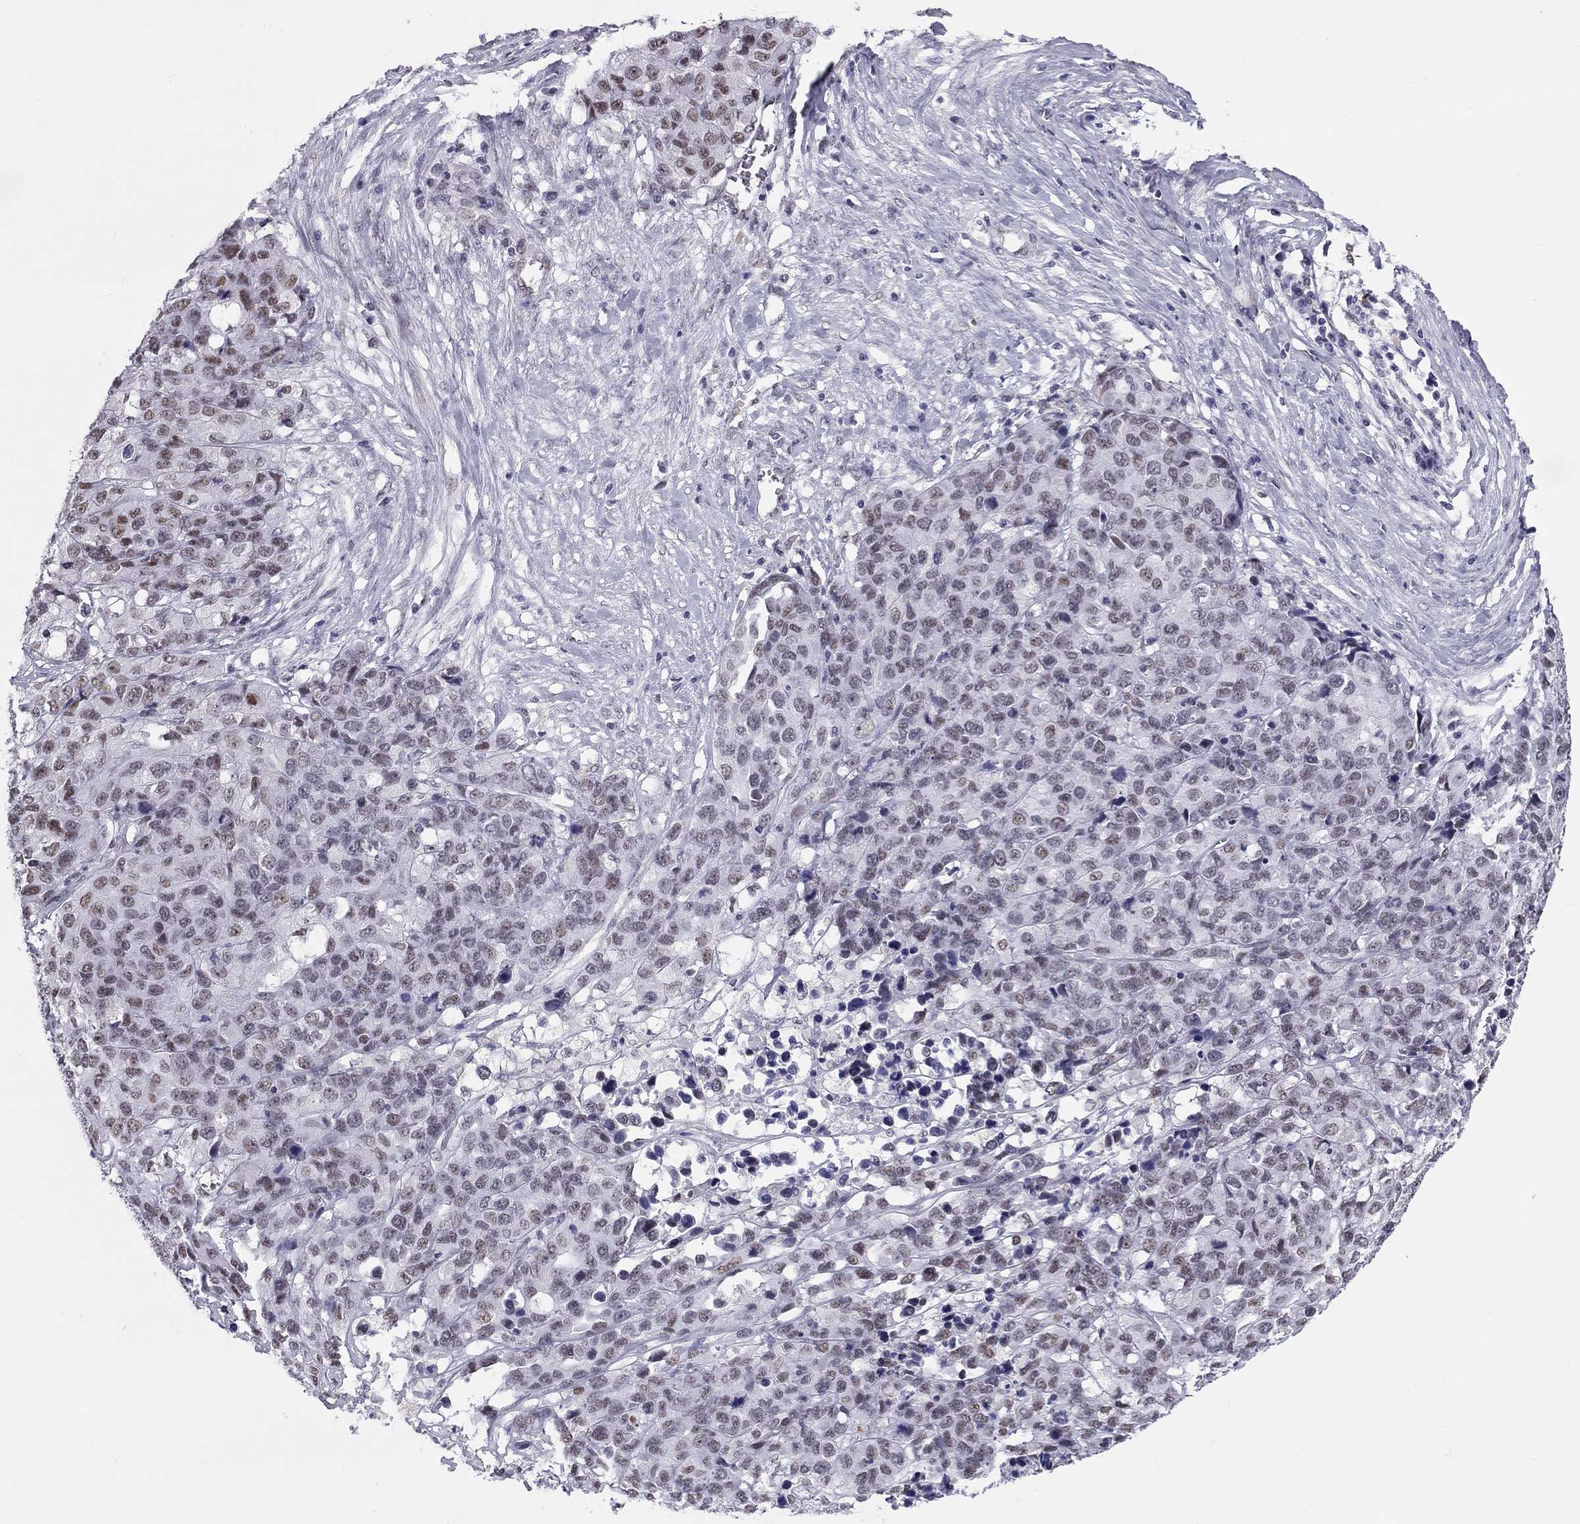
{"staining": {"intensity": "moderate", "quantity": "<25%", "location": "nuclear"}, "tissue": "ovarian cancer", "cell_type": "Tumor cells", "image_type": "cancer", "snomed": [{"axis": "morphology", "description": "Cystadenocarcinoma, serous, NOS"}, {"axis": "topography", "description": "Ovary"}], "caption": "The image reveals immunohistochemical staining of serous cystadenocarcinoma (ovarian). There is moderate nuclear expression is identified in approximately <25% of tumor cells. The staining is performed using DAB brown chromogen to label protein expression. The nuclei are counter-stained blue using hematoxylin.", "gene": "DOT1L", "patient": {"sex": "female", "age": 87}}